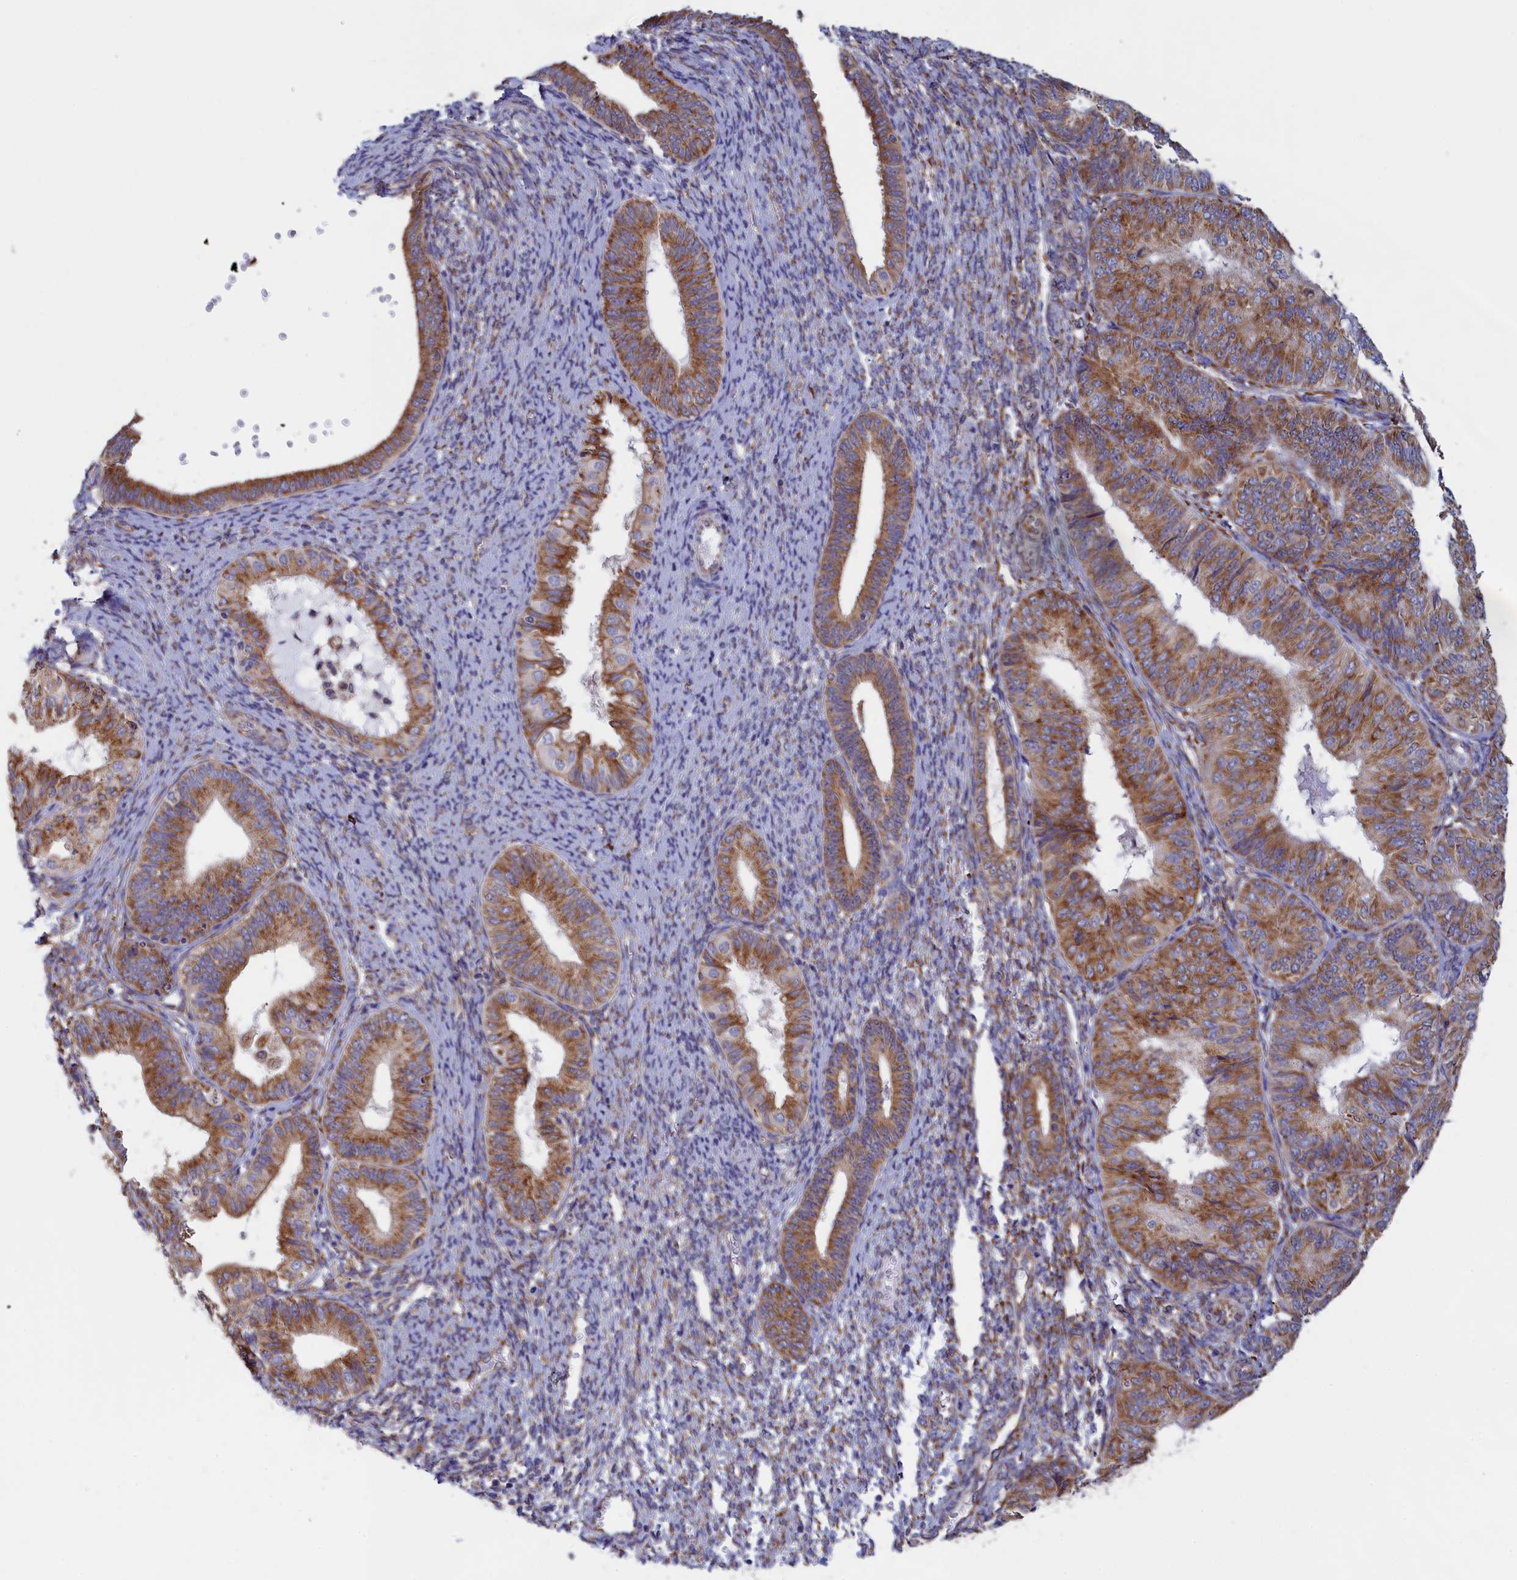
{"staining": {"intensity": "moderate", "quantity": ">75%", "location": "cytoplasmic/membranous"}, "tissue": "endometrial cancer", "cell_type": "Tumor cells", "image_type": "cancer", "snomed": [{"axis": "morphology", "description": "Adenocarcinoma, NOS"}, {"axis": "topography", "description": "Endometrium"}], "caption": "Moderate cytoplasmic/membranous staining for a protein is appreciated in approximately >75% of tumor cells of adenocarcinoma (endometrial) using immunohistochemistry (IHC).", "gene": "CCDC68", "patient": {"sex": "female", "age": 58}}